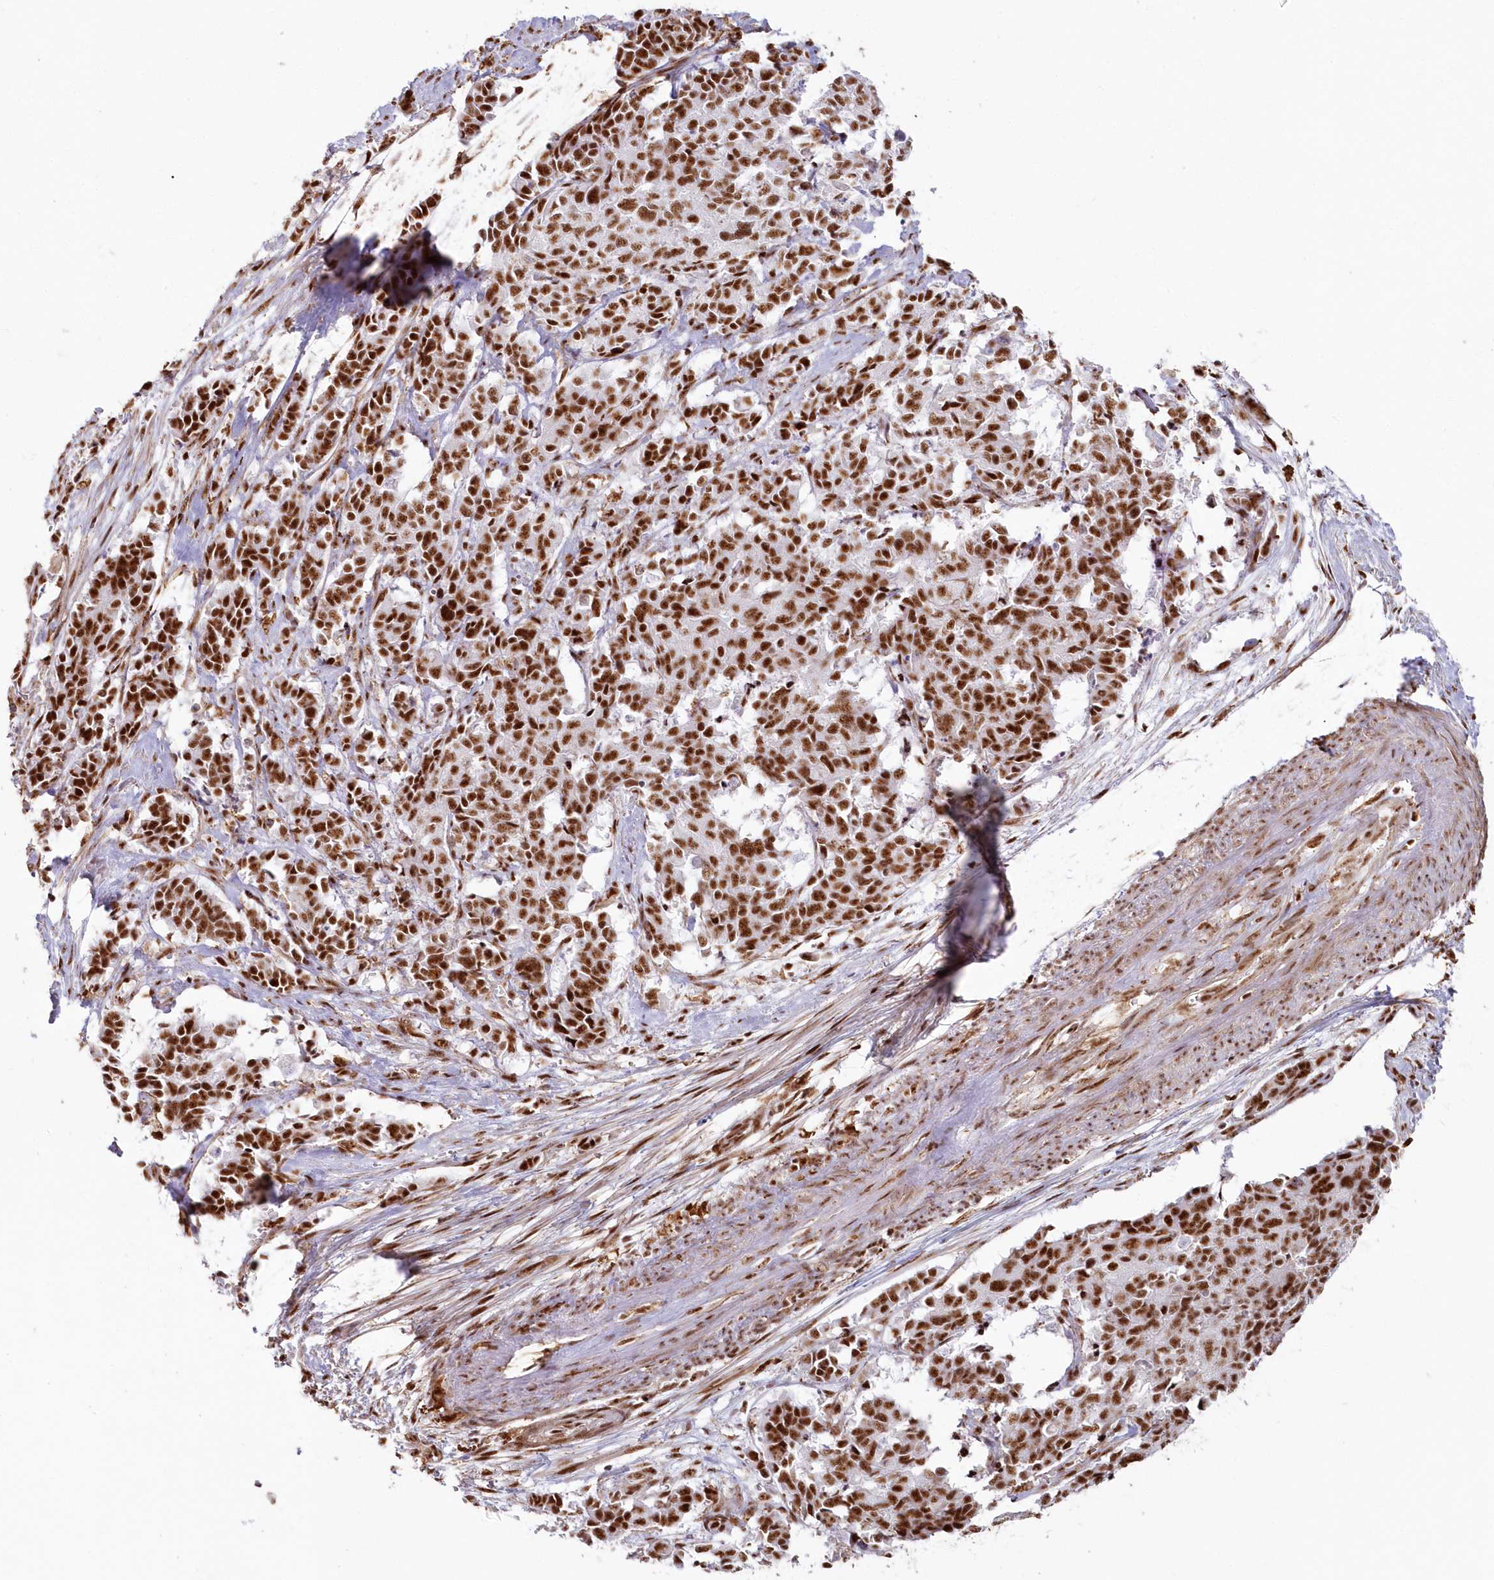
{"staining": {"intensity": "strong", "quantity": ">75%", "location": "nuclear"}, "tissue": "cervical cancer", "cell_type": "Tumor cells", "image_type": "cancer", "snomed": [{"axis": "morphology", "description": "Normal tissue, NOS"}, {"axis": "morphology", "description": "Squamous cell carcinoma, NOS"}, {"axis": "topography", "description": "Cervix"}], "caption": "High-power microscopy captured an IHC image of squamous cell carcinoma (cervical), revealing strong nuclear positivity in approximately >75% of tumor cells. (brown staining indicates protein expression, while blue staining denotes nuclei).", "gene": "DDX46", "patient": {"sex": "female", "age": 35}}